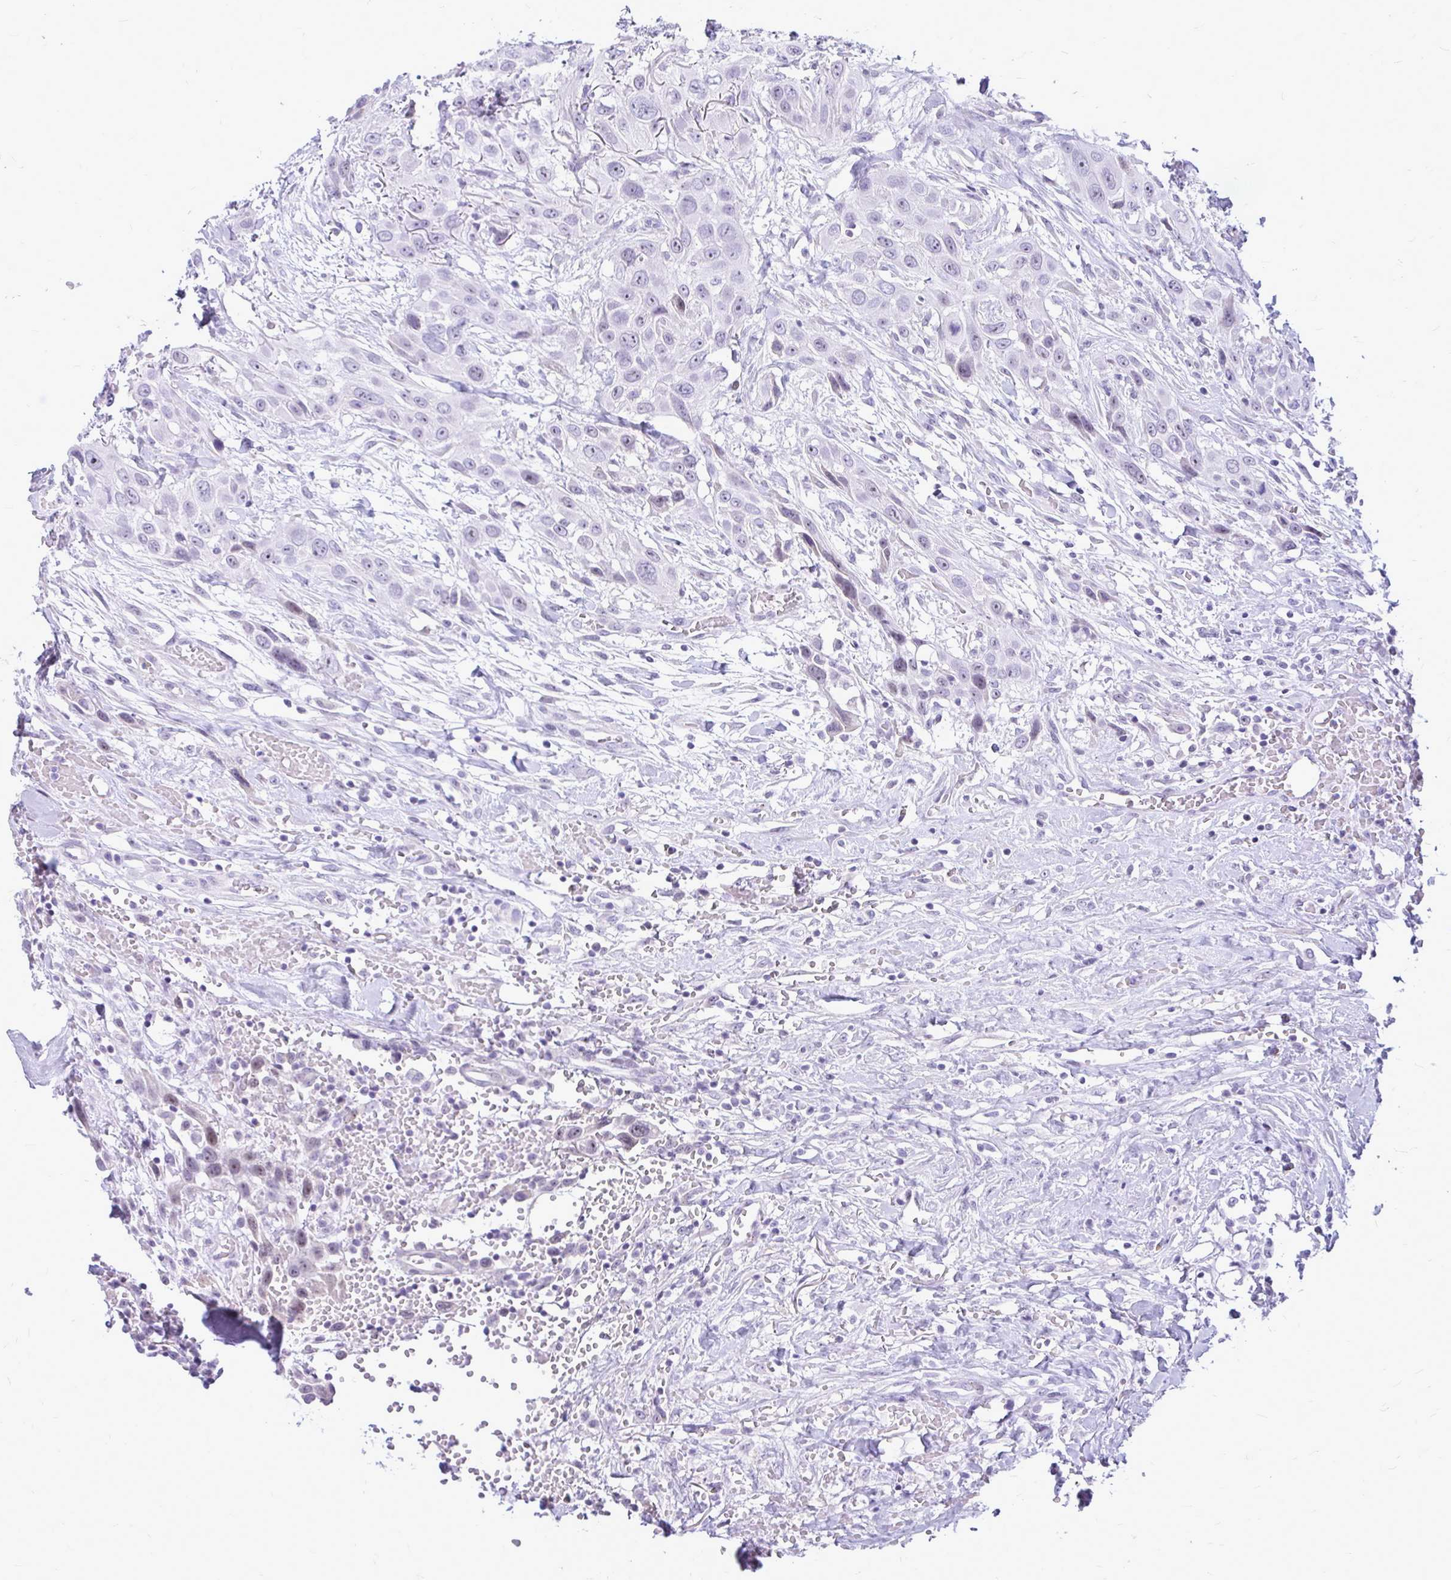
{"staining": {"intensity": "weak", "quantity": "<25%", "location": "nuclear"}, "tissue": "head and neck cancer", "cell_type": "Tumor cells", "image_type": "cancer", "snomed": [{"axis": "morphology", "description": "Squamous cell carcinoma, NOS"}, {"axis": "topography", "description": "Head-Neck"}], "caption": "This histopathology image is of head and neck cancer stained with IHC to label a protein in brown with the nuclei are counter-stained blue. There is no positivity in tumor cells.", "gene": "ZSCAN25", "patient": {"sex": "male", "age": 81}}